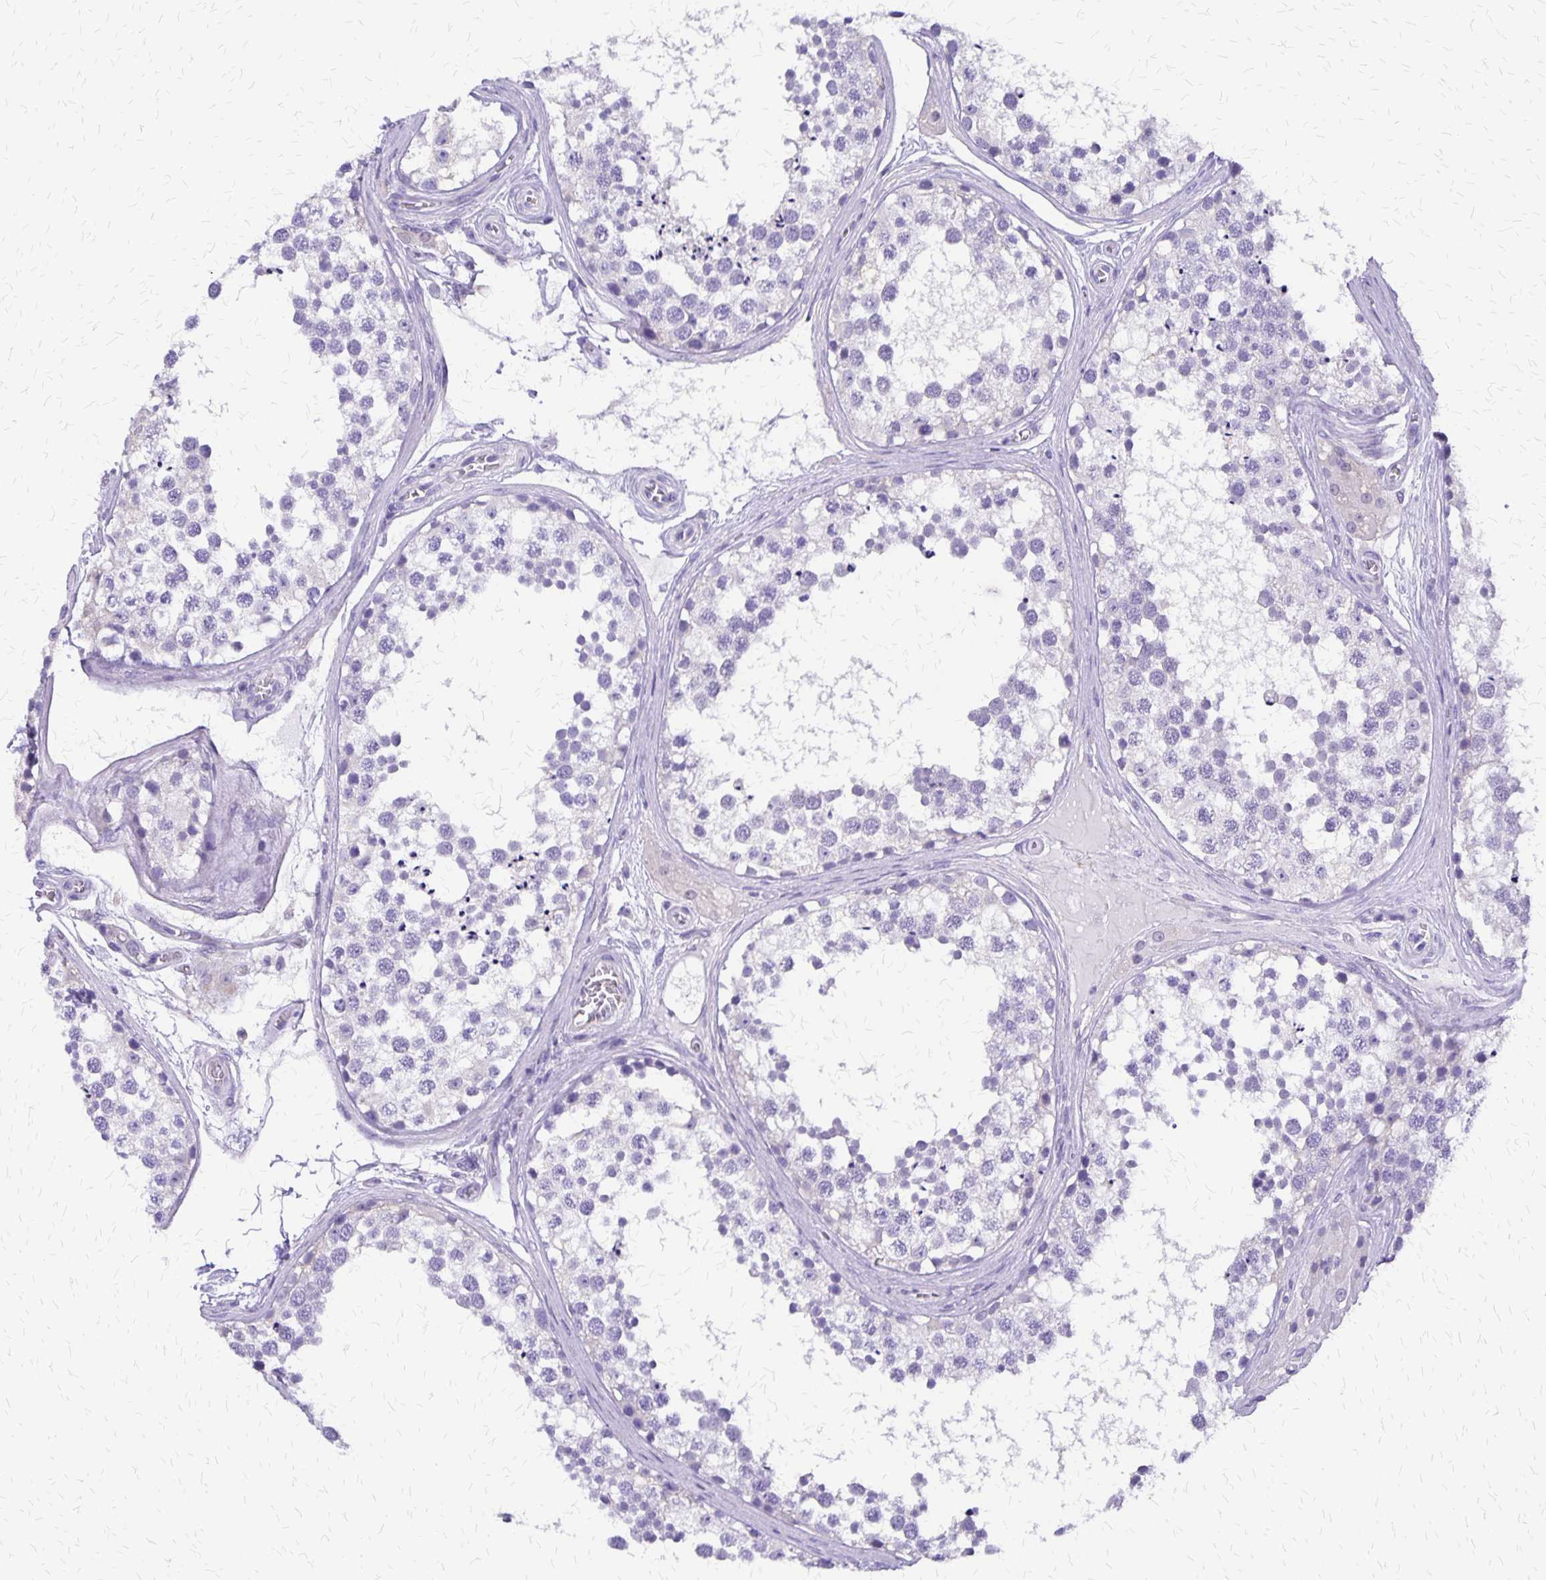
{"staining": {"intensity": "negative", "quantity": "none", "location": "none"}, "tissue": "testis", "cell_type": "Cells in seminiferous ducts", "image_type": "normal", "snomed": [{"axis": "morphology", "description": "Normal tissue, NOS"}, {"axis": "morphology", "description": "Seminoma, NOS"}, {"axis": "topography", "description": "Testis"}], "caption": "Immunohistochemistry image of benign human testis stained for a protein (brown), which exhibits no expression in cells in seminiferous ducts. (DAB immunohistochemistry (IHC) visualized using brightfield microscopy, high magnification).", "gene": "SI", "patient": {"sex": "male", "age": 65}}